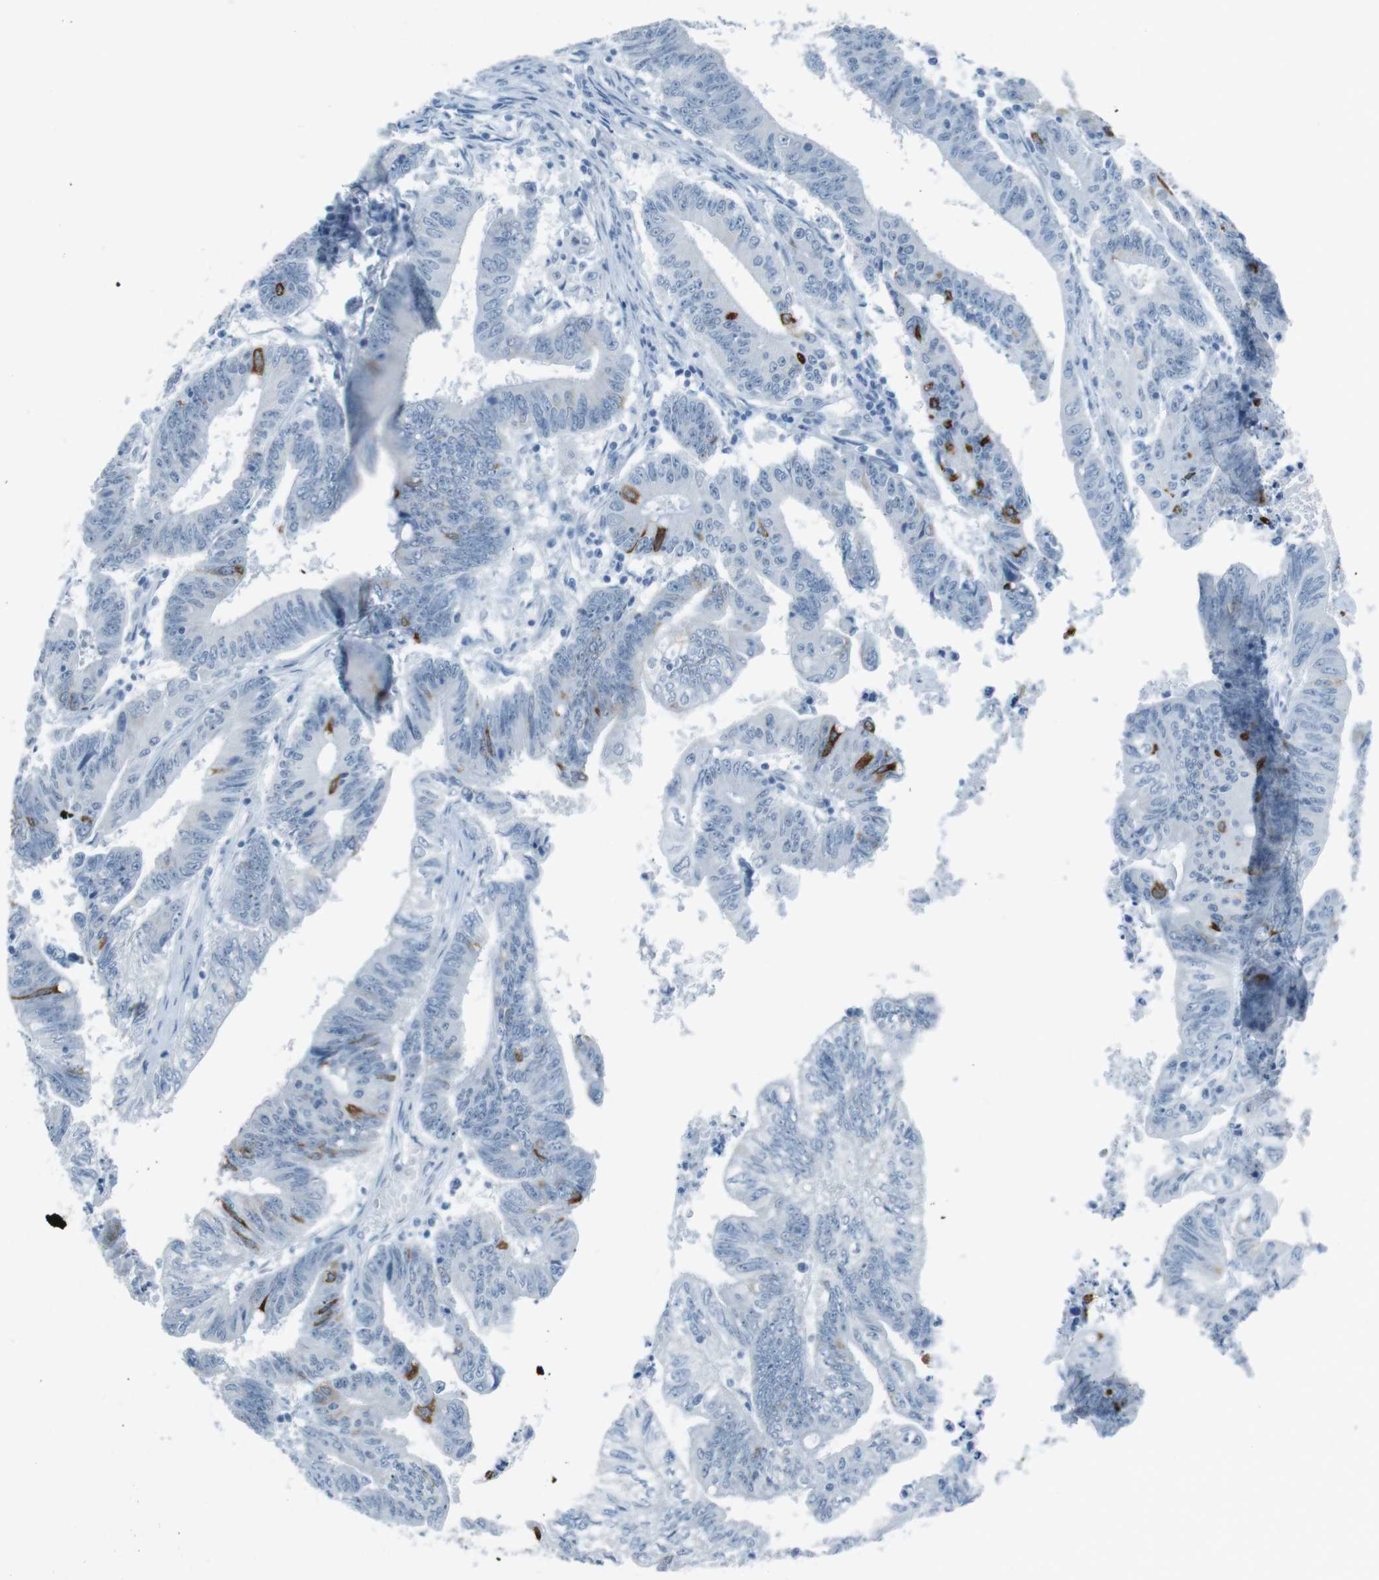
{"staining": {"intensity": "strong", "quantity": "<25%", "location": "cytoplasmic/membranous"}, "tissue": "colorectal cancer", "cell_type": "Tumor cells", "image_type": "cancer", "snomed": [{"axis": "morphology", "description": "Adenocarcinoma, NOS"}, {"axis": "topography", "description": "Colon"}], "caption": "High-power microscopy captured an immunohistochemistry photomicrograph of colorectal cancer, revealing strong cytoplasmic/membranous positivity in approximately <25% of tumor cells.", "gene": "TMEM207", "patient": {"sex": "male", "age": 45}}